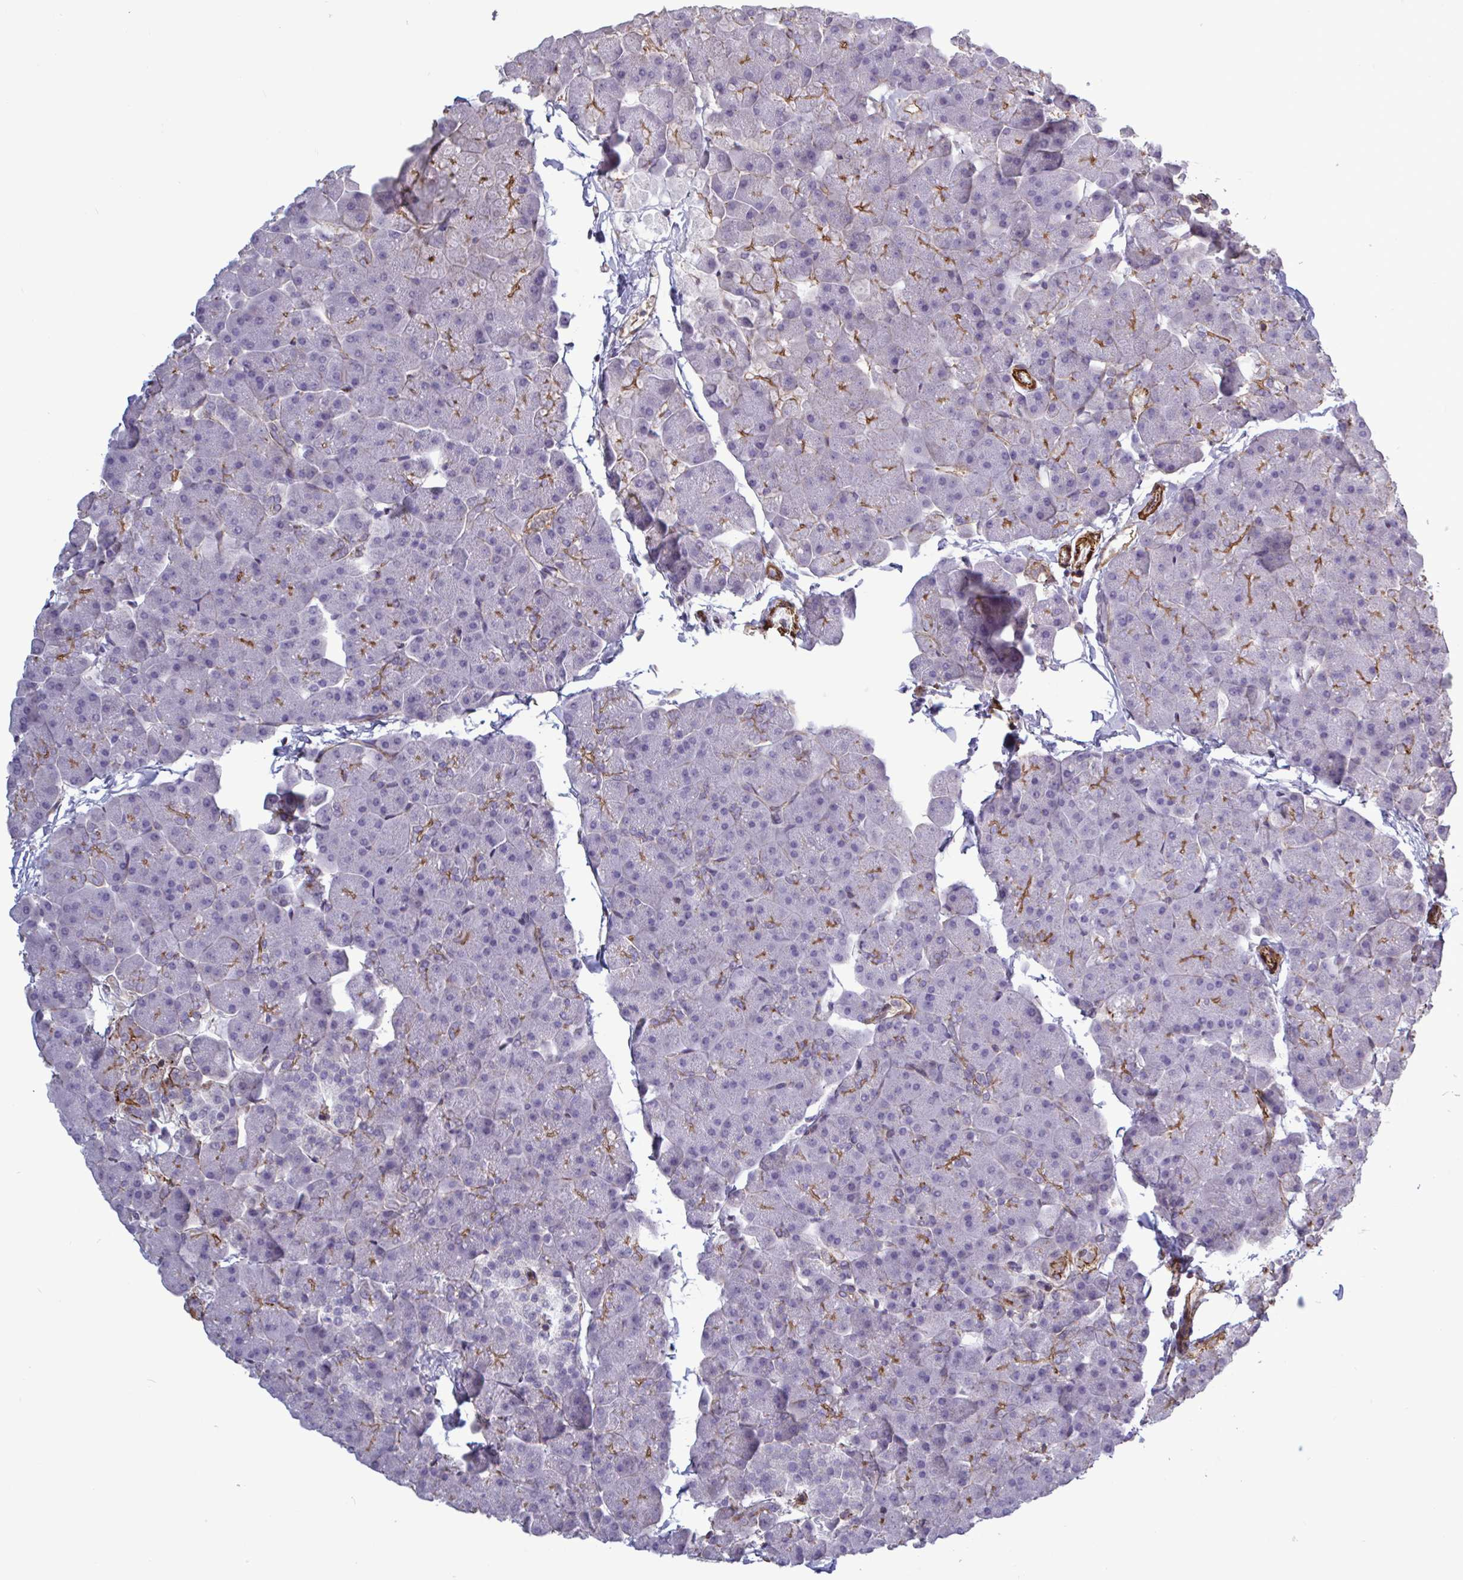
{"staining": {"intensity": "moderate", "quantity": "<25%", "location": "cytoplasmic/membranous"}, "tissue": "pancreas", "cell_type": "Exocrine glandular cells", "image_type": "normal", "snomed": [{"axis": "morphology", "description": "Normal tissue, NOS"}, {"axis": "topography", "description": "Pancreas"}], "caption": "Exocrine glandular cells demonstrate low levels of moderate cytoplasmic/membranous positivity in approximately <25% of cells in benign human pancreas. (Brightfield microscopy of DAB IHC at high magnification).", "gene": "SHISA7", "patient": {"sex": "male", "age": 35}}